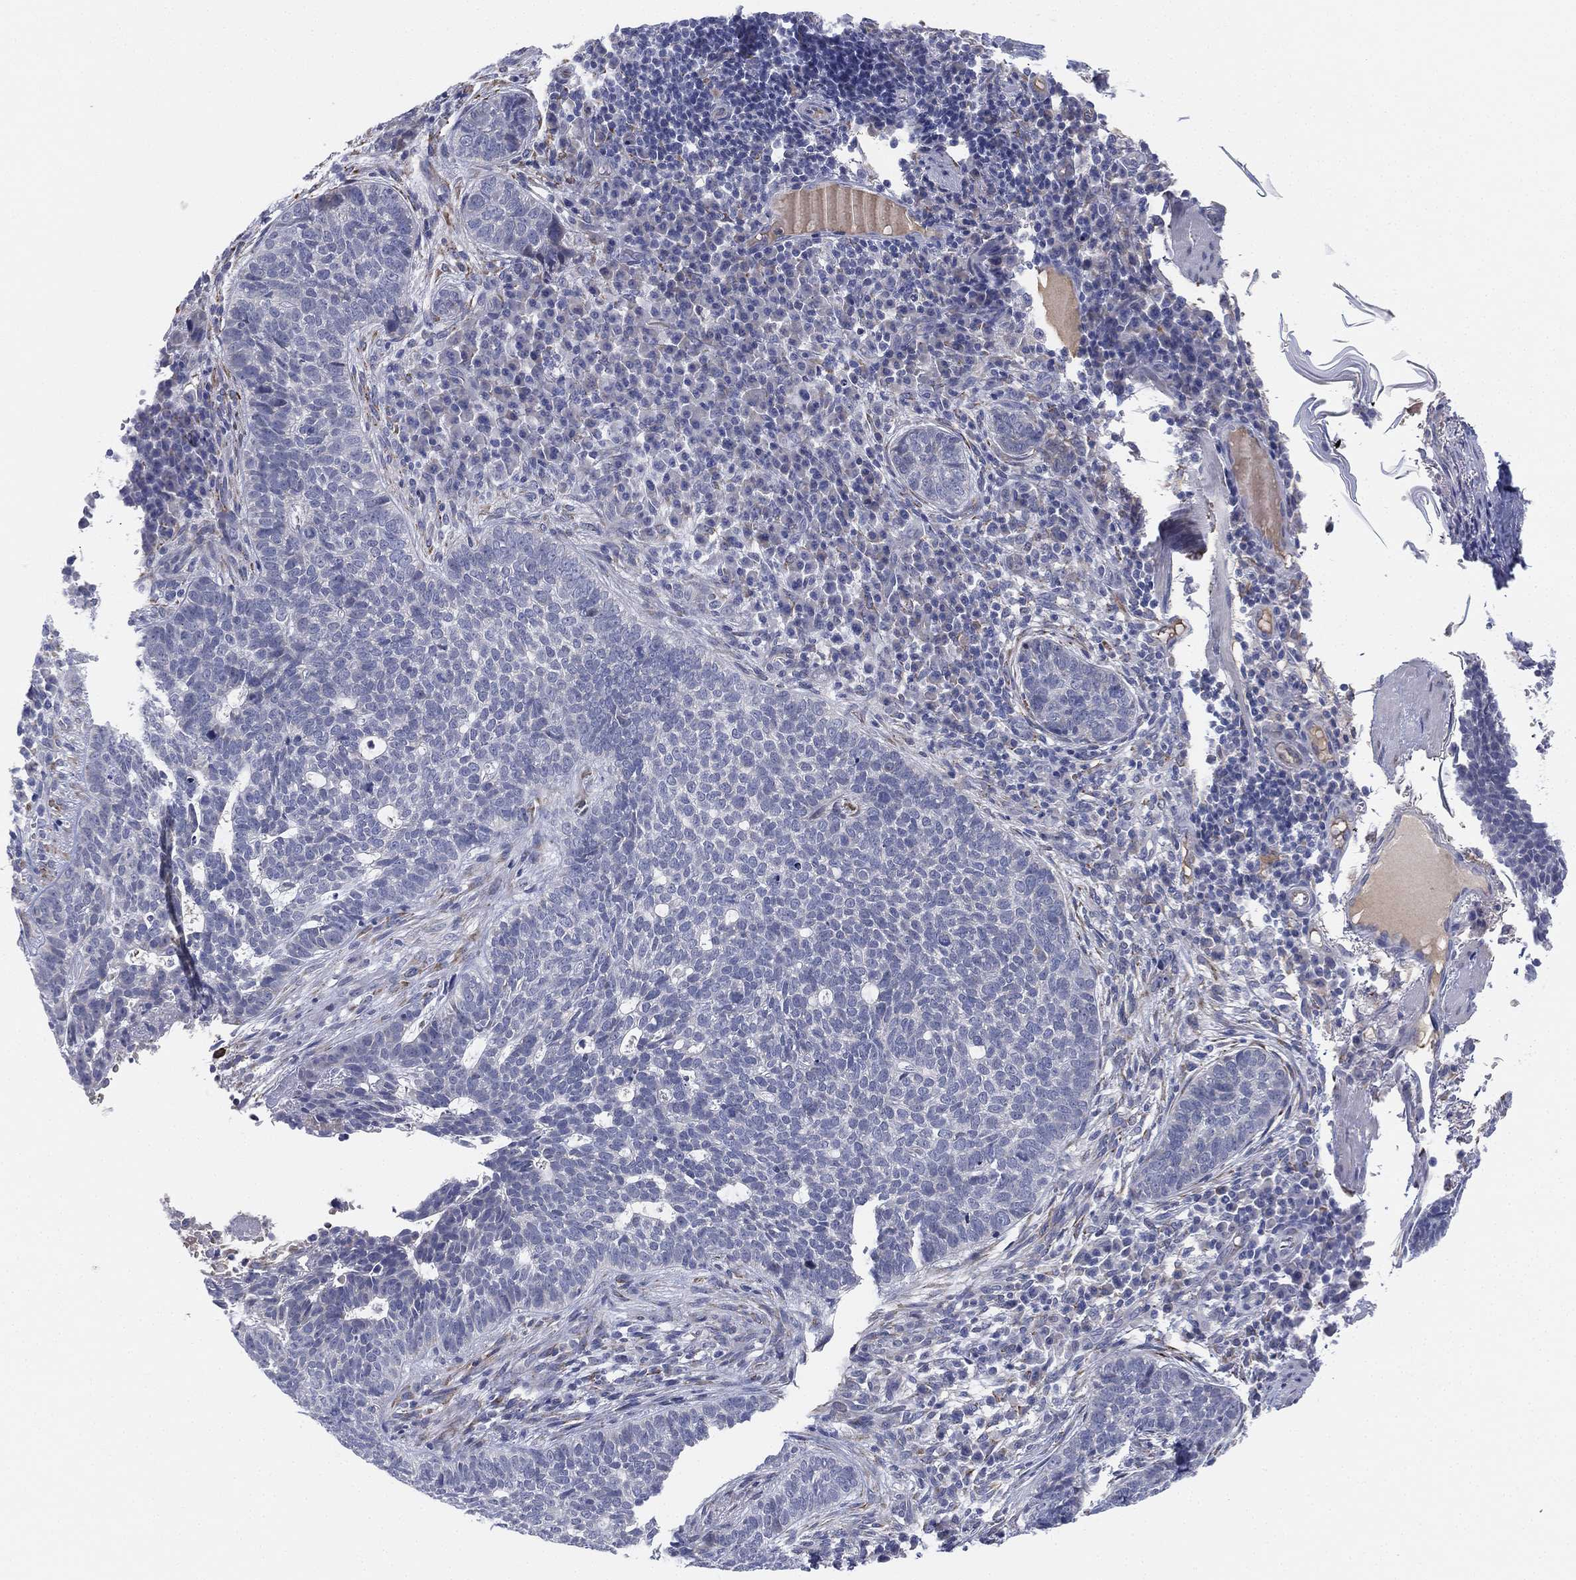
{"staining": {"intensity": "negative", "quantity": "none", "location": "none"}, "tissue": "skin cancer", "cell_type": "Tumor cells", "image_type": "cancer", "snomed": [{"axis": "morphology", "description": "Basal cell carcinoma"}, {"axis": "topography", "description": "Skin"}], "caption": "Immunohistochemistry (IHC) of skin basal cell carcinoma reveals no positivity in tumor cells.", "gene": "MLF1", "patient": {"sex": "female", "age": 69}}